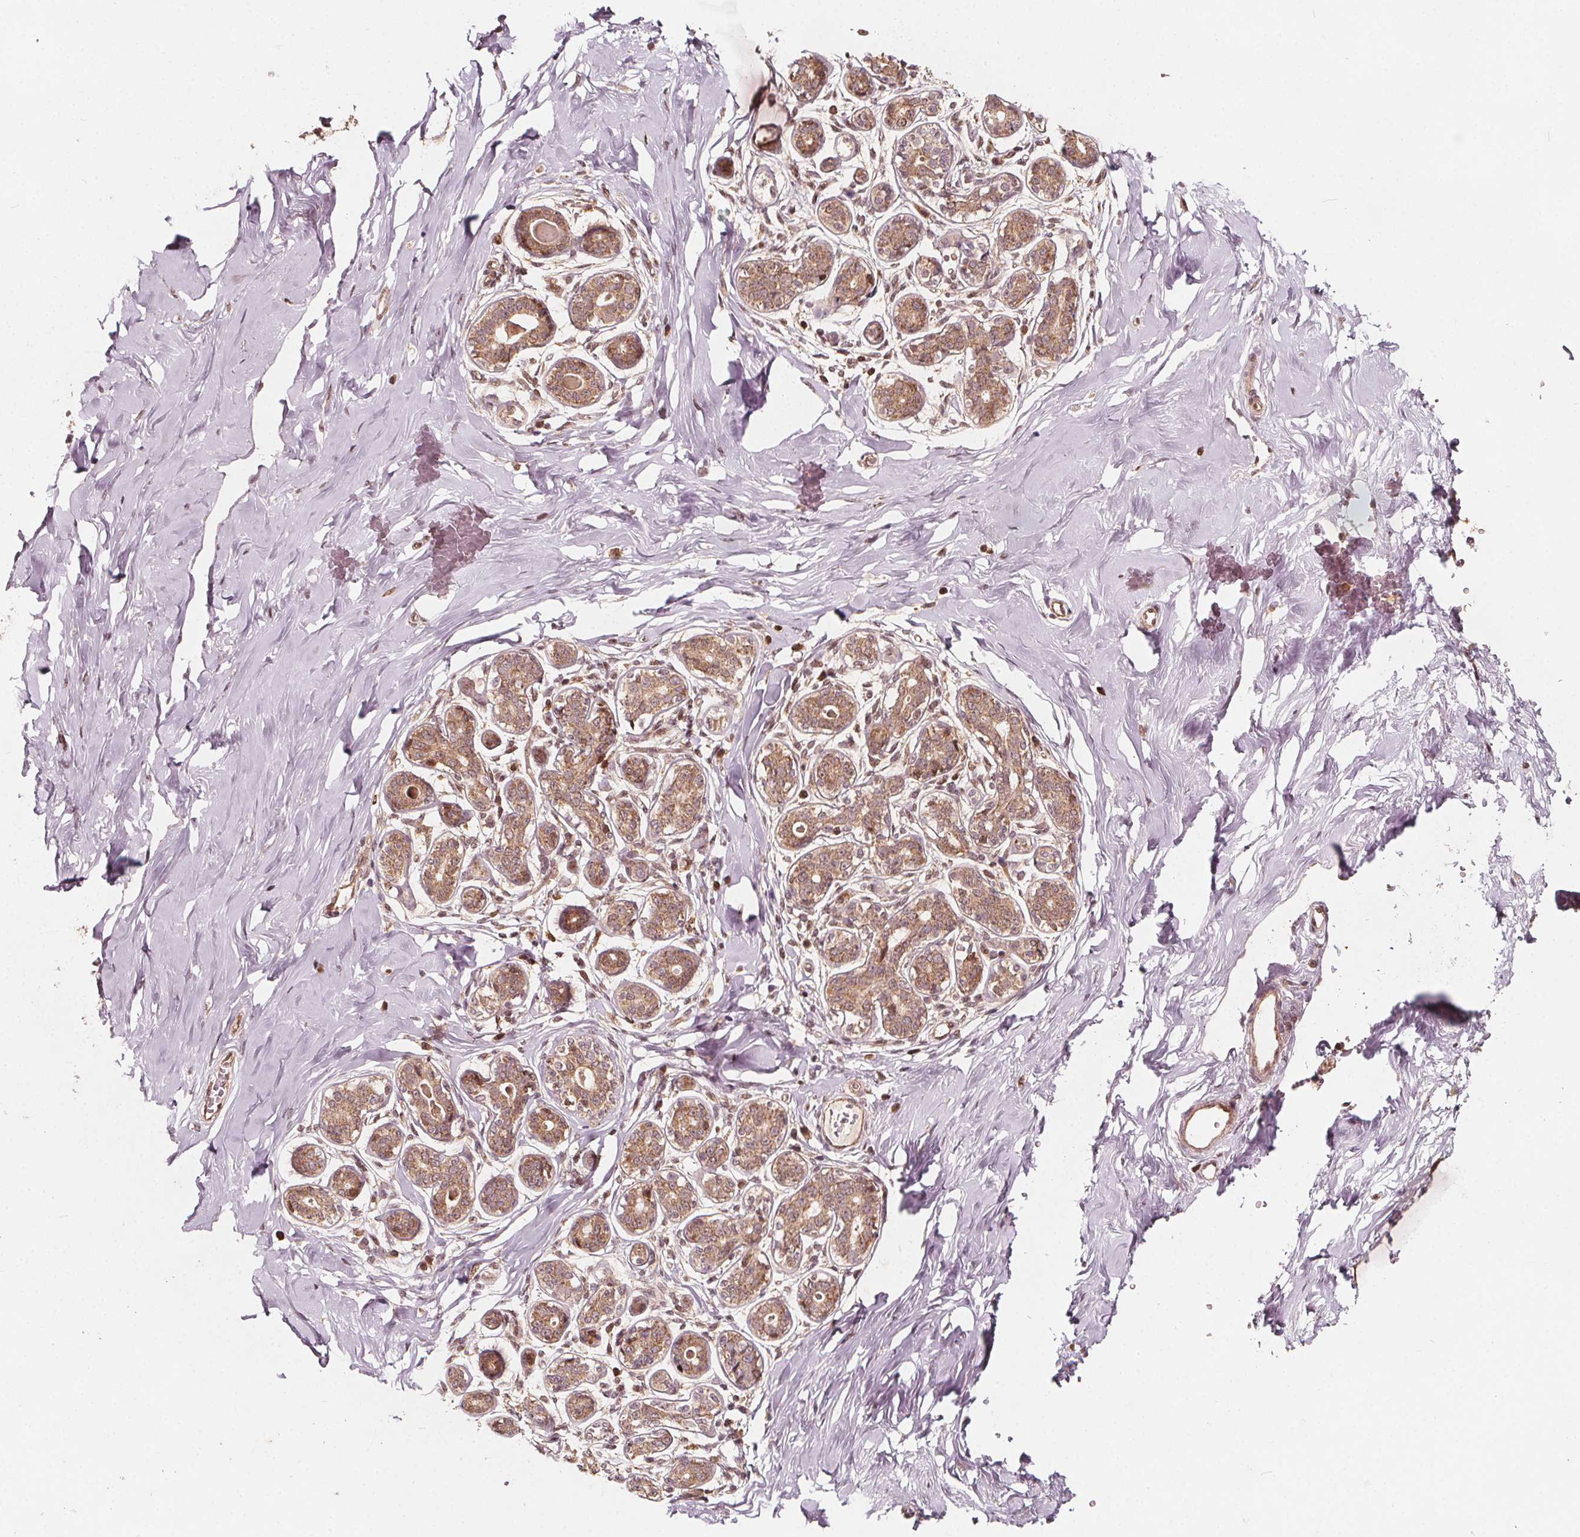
{"staining": {"intensity": "negative", "quantity": "none", "location": "none"}, "tissue": "breast", "cell_type": "Adipocytes", "image_type": "normal", "snomed": [{"axis": "morphology", "description": "Normal tissue, NOS"}, {"axis": "topography", "description": "Skin"}, {"axis": "topography", "description": "Breast"}], "caption": "Immunohistochemistry image of unremarkable breast stained for a protein (brown), which shows no staining in adipocytes. (Stains: DAB (3,3'-diaminobenzidine) immunohistochemistry (IHC) with hematoxylin counter stain, Microscopy: brightfield microscopy at high magnification).", "gene": "AIP", "patient": {"sex": "female", "age": 43}}